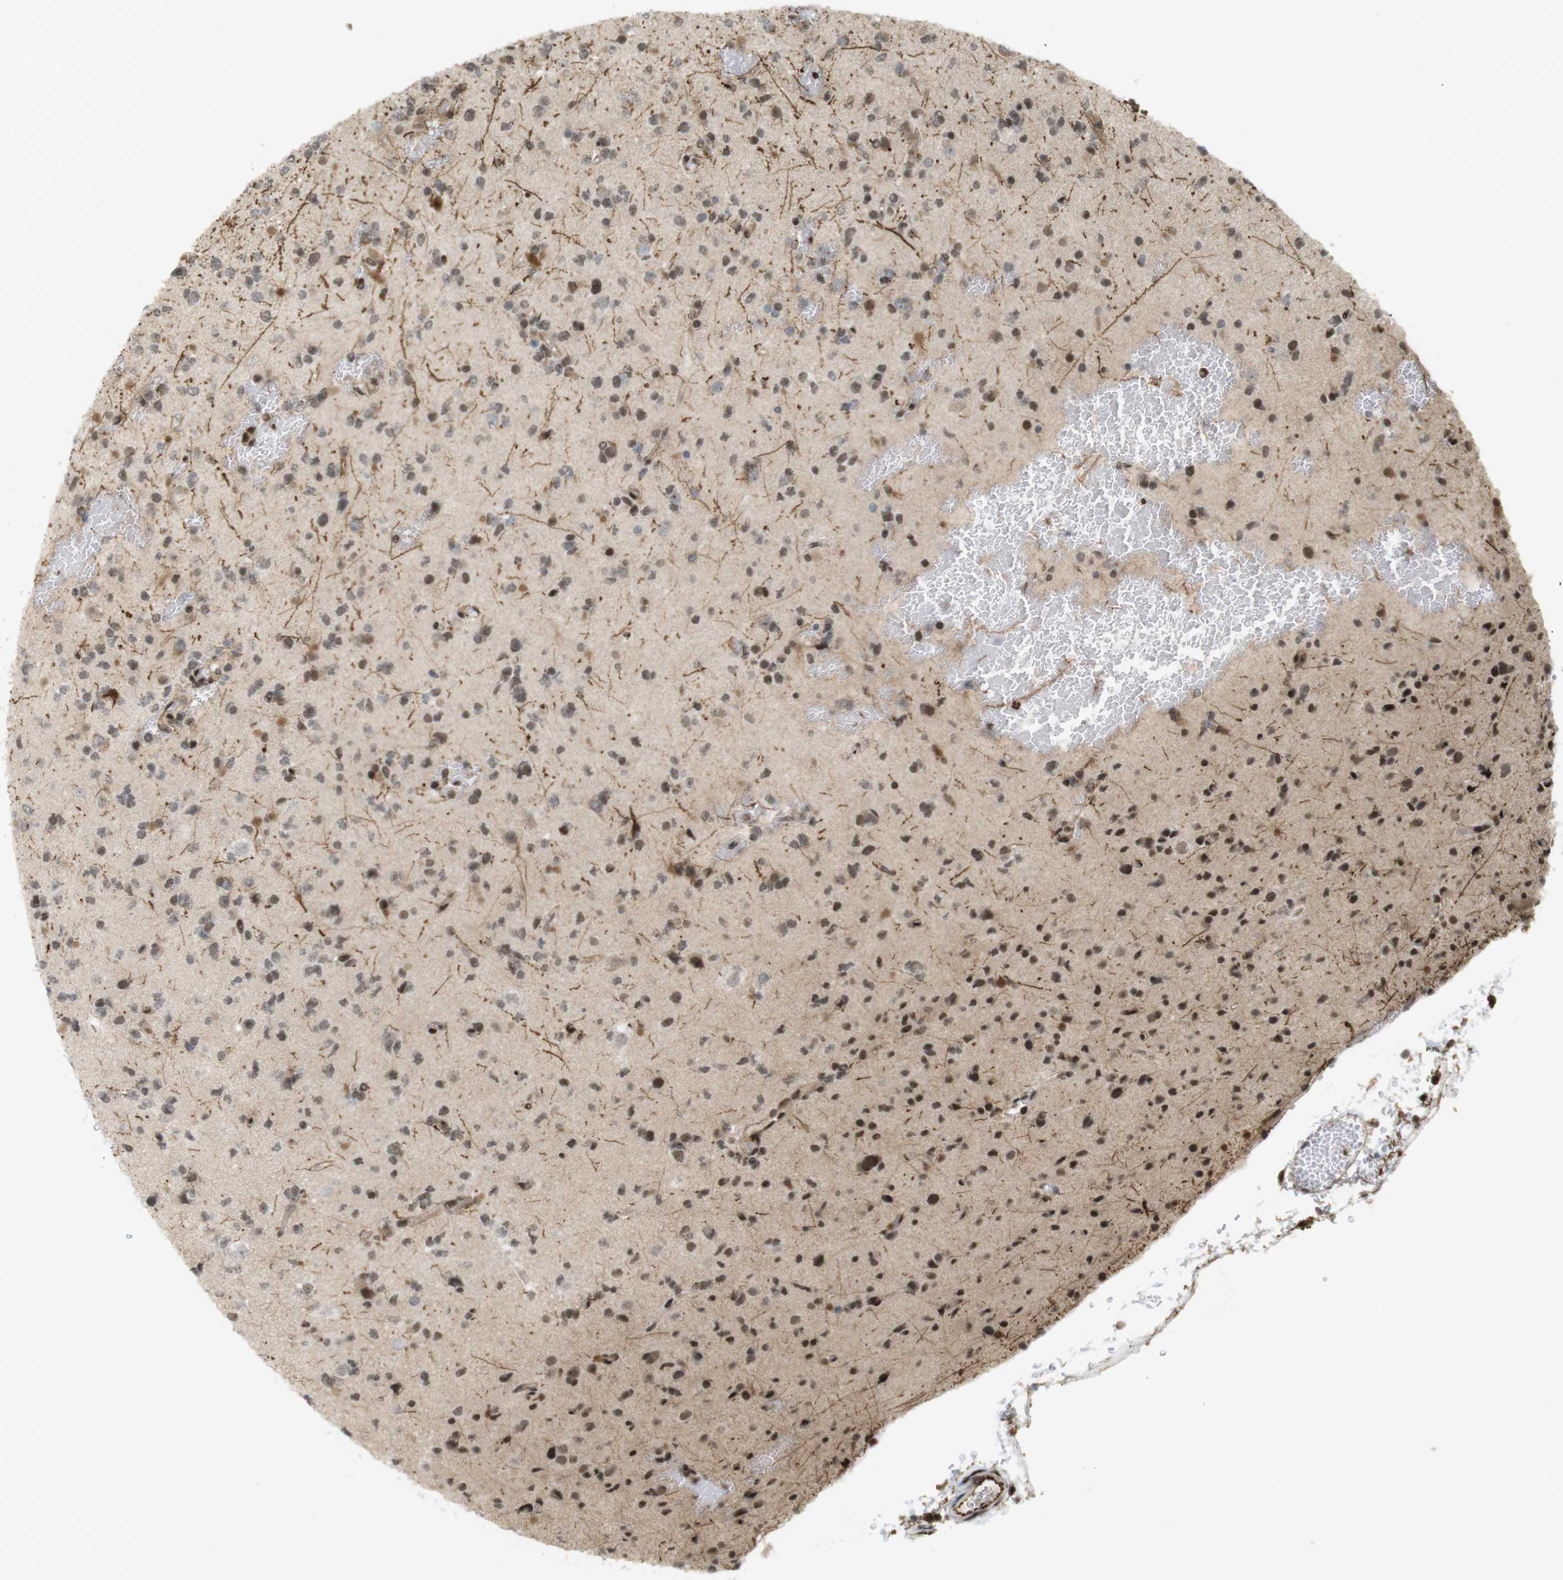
{"staining": {"intensity": "moderate", "quantity": ">75%", "location": "nuclear"}, "tissue": "glioma", "cell_type": "Tumor cells", "image_type": "cancer", "snomed": [{"axis": "morphology", "description": "Glioma, malignant, Low grade"}, {"axis": "topography", "description": "Brain"}], "caption": "Tumor cells display medium levels of moderate nuclear staining in approximately >75% of cells in malignant glioma (low-grade).", "gene": "SP2", "patient": {"sex": "female", "age": 22}}